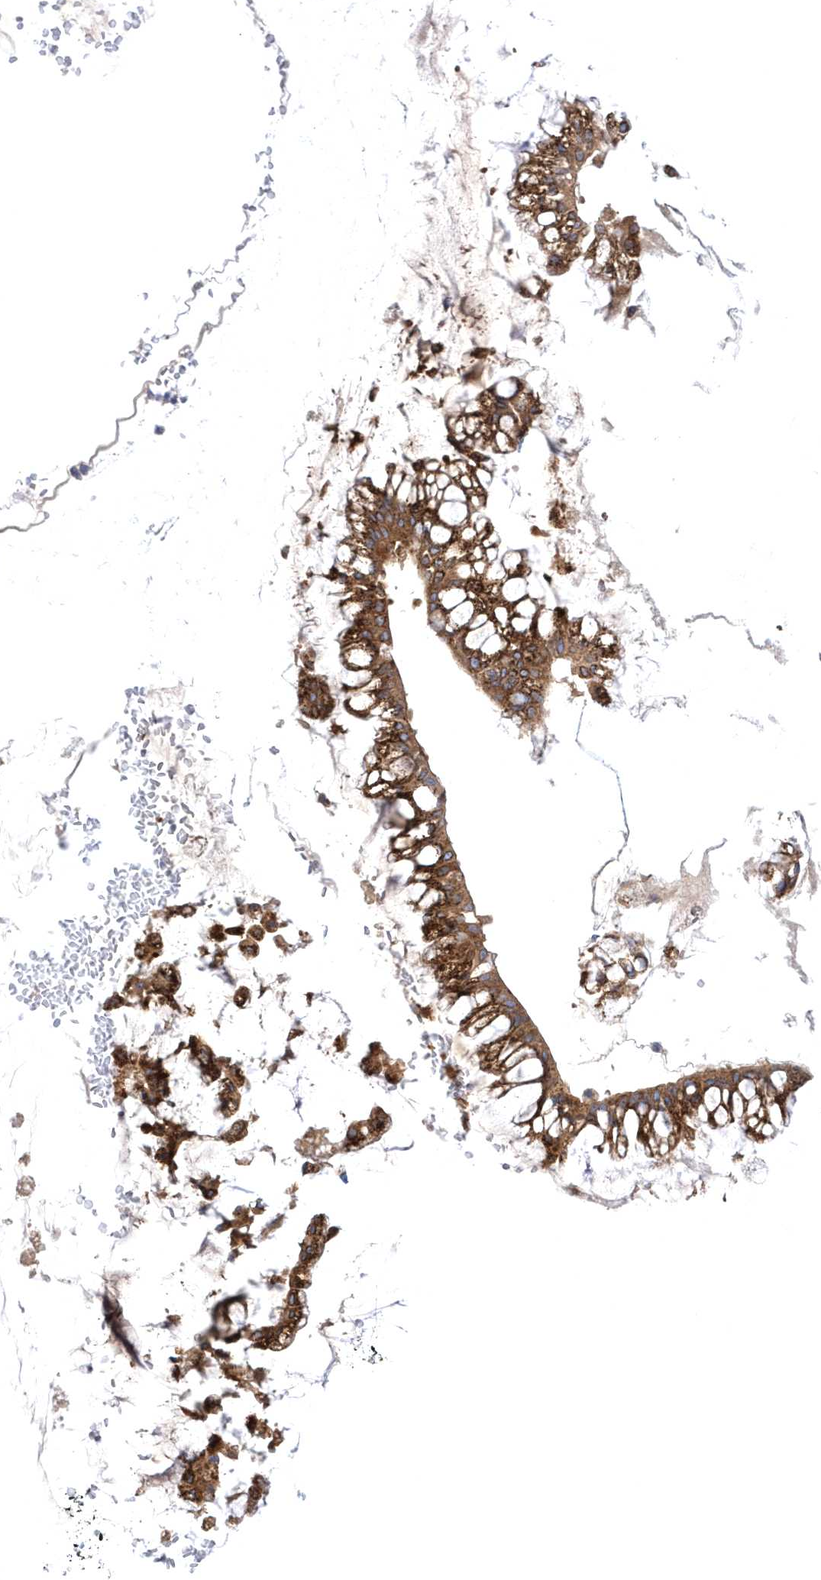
{"staining": {"intensity": "moderate", "quantity": ">75%", "location": "cytoplasmic/membranous"}, "tissue": "ovarian cancer", "cell_type": "Tumor cells", "image_type": "cancer", "snomed": [{"axis": "morphology", "description": "Cystadenocarcinoma, mucinous, NOS"}, {"axis": "topography", "description": "Ovary"}], "caption": "Immunohistochemistry (IHC) of human ovarian cancer displays medium levels of moderate cytoplasmic/membranous staining in about >75% of tumor cells.", "gene": "COPB2", "patient": {"sex": "female", "age": 73}}